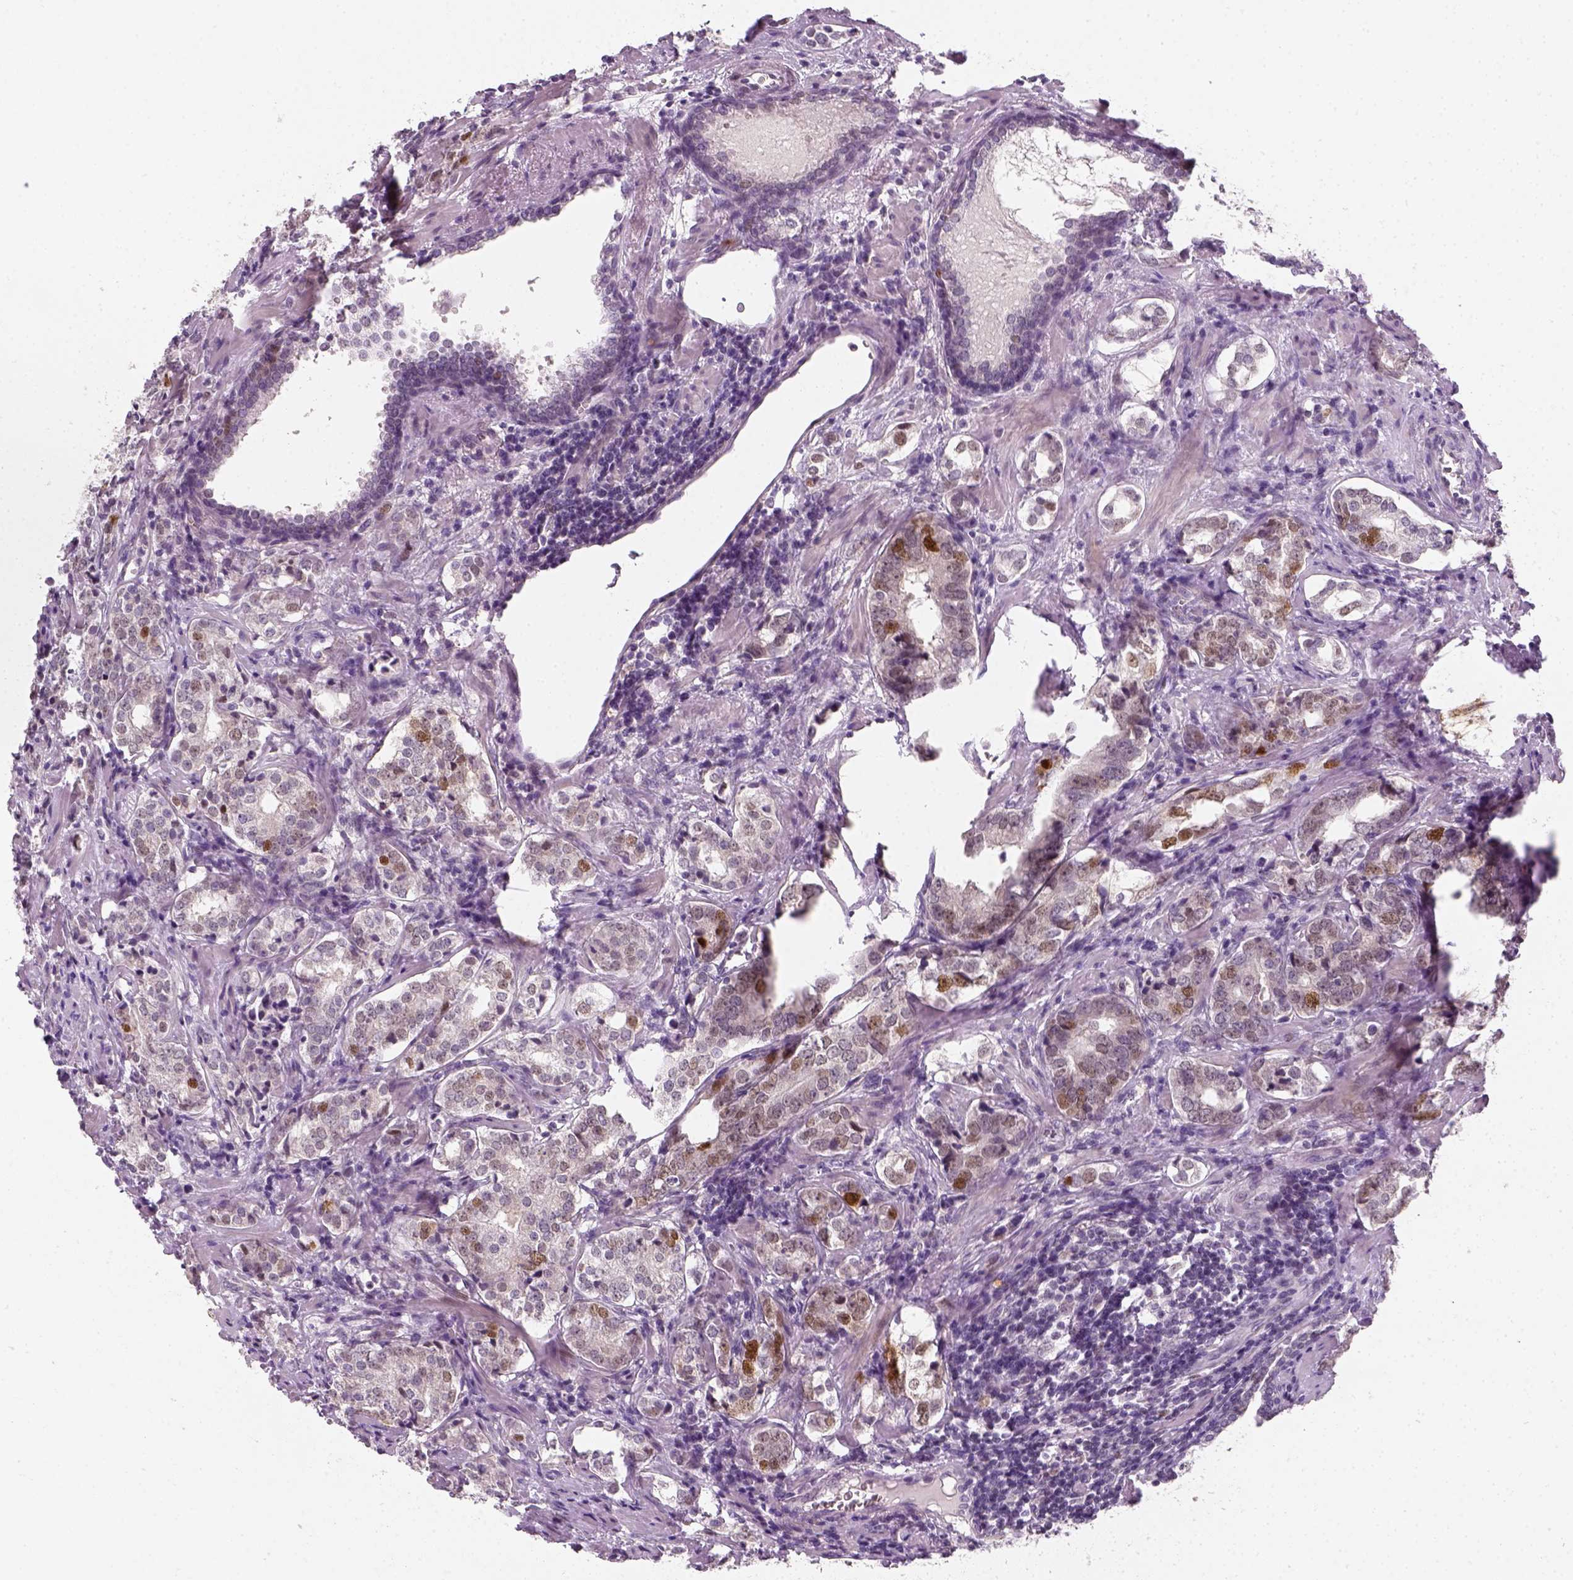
{"staining": {"intensity": "weak", "quantity": "<25%", "location": "nuclear"}, "tissue": "prostate cancer", "cell_type": "Tumor cells", "image_type": "cancer", "snomed": [{"axis": "morphology", "description": "Adenocarcinoma, NOS"}, {"axis": "topography", "description": "Prostate and seminal vesicle, NOS"}], "caption": "An immunohistochemistry (IHC) micrograph of adenocarcinoma (prostate) is shown. There is no staining in tumor cells of adenocarcinoma (prostate).", "gene": "TP53", "patient": {"sex": "male", "age": 63}}